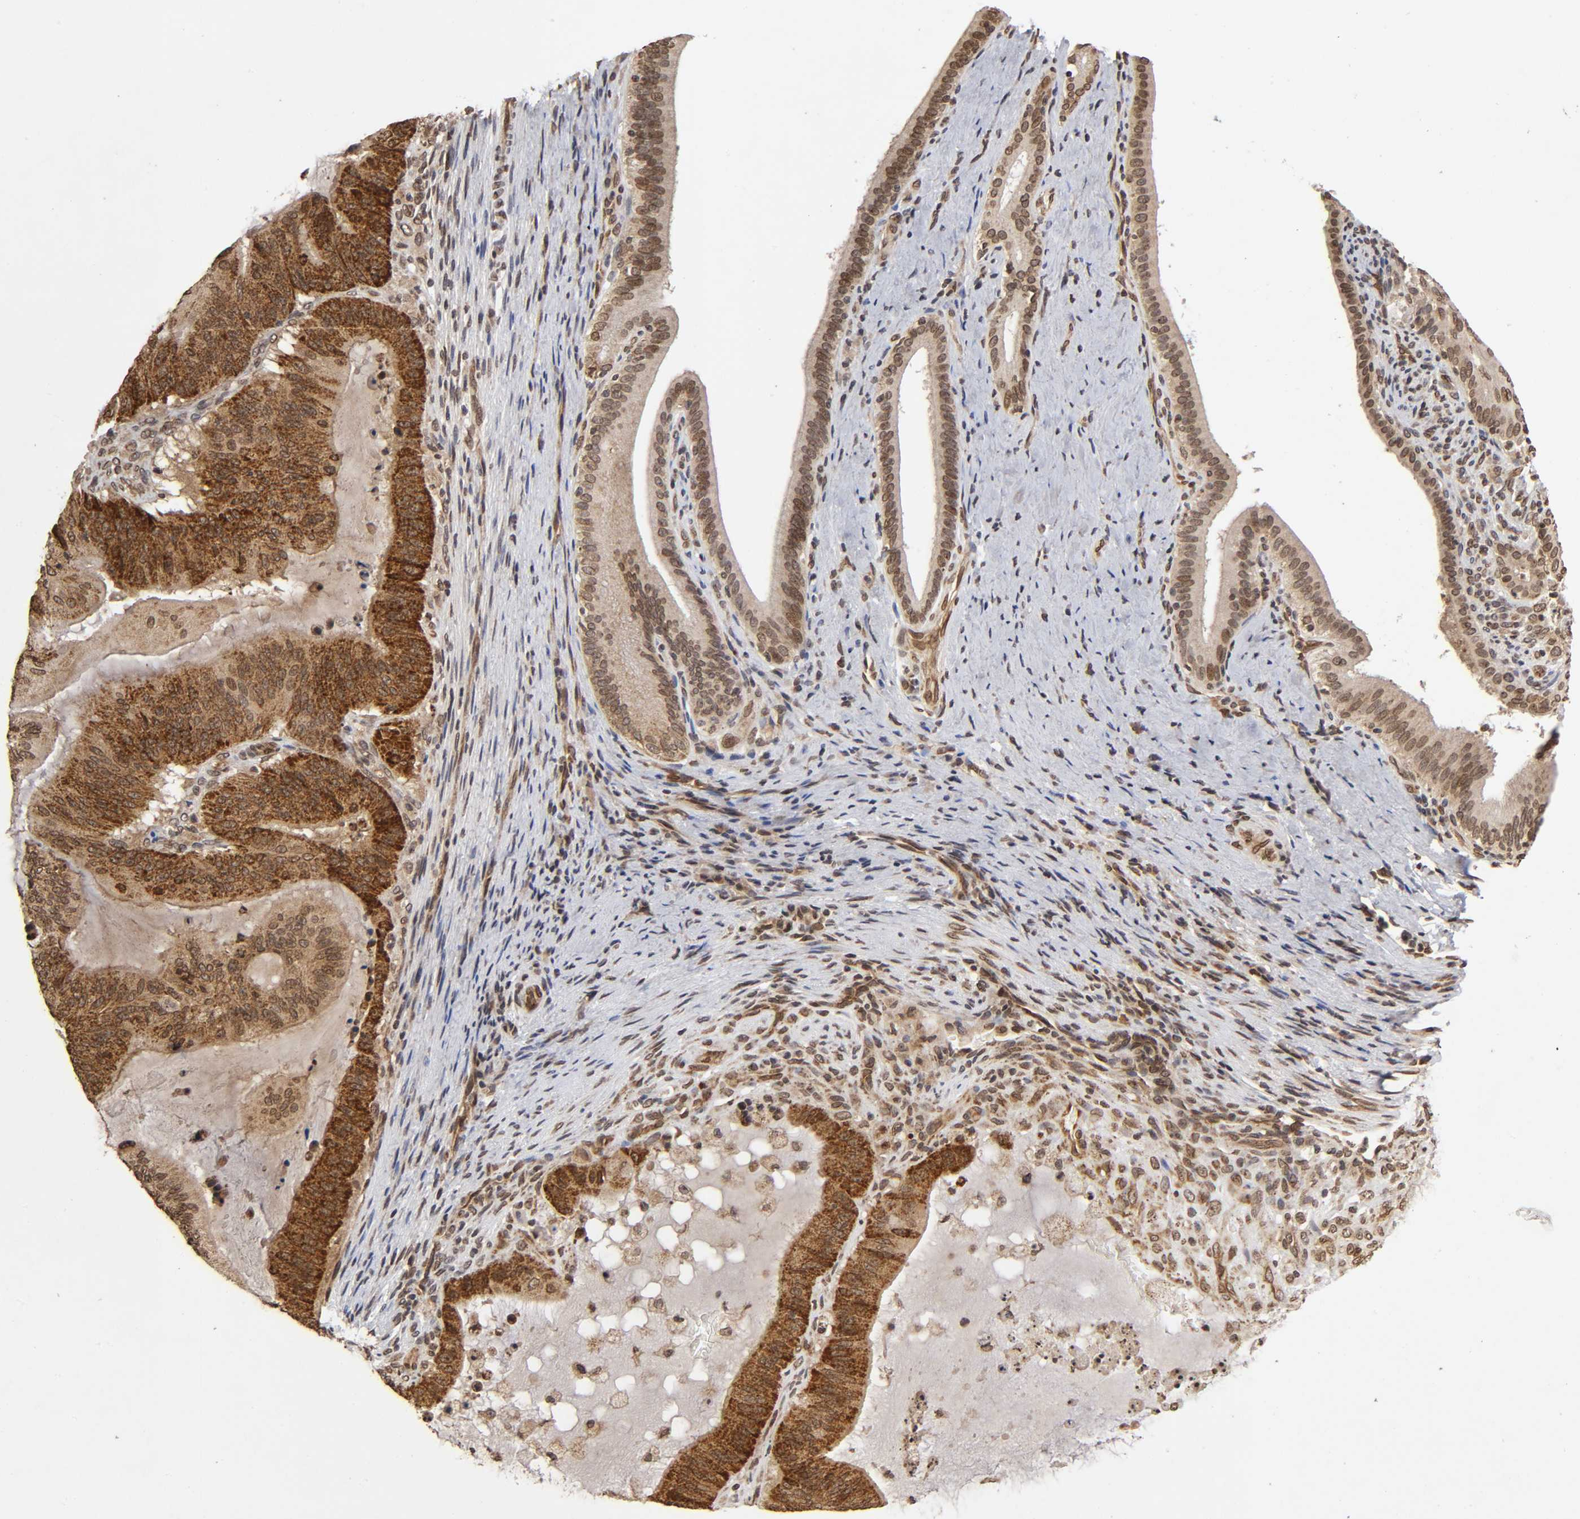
{"staining": {"intensity": "moderate", "quantity": ">75%", "location": "cytoplasmic/membranous,nuclear"}, "tissue": "liver cancer", "cell_type": "Tumor cells", "image_type": "cancer", "snomed": [{"axis": "morphology", "description": "Cholangiocarcinoma"}, {"axis": "topography", "description": "Liver"}], "caption": "Immunohistochemistry (IHC) (DAB) staining of human cholangiocarcinoma (liver) shows moderate cytoplasmic/membranous and nuclear protein expression in approximately >75% of tumor cells. (Stains: DAB (3,3'-diaminobenzidine) in brown, nuclei in blue, Microscopy: brightfield microscopy at high magnification).", "gene": "MLLT6", "patient": {"sex": "female", "age": 73}}